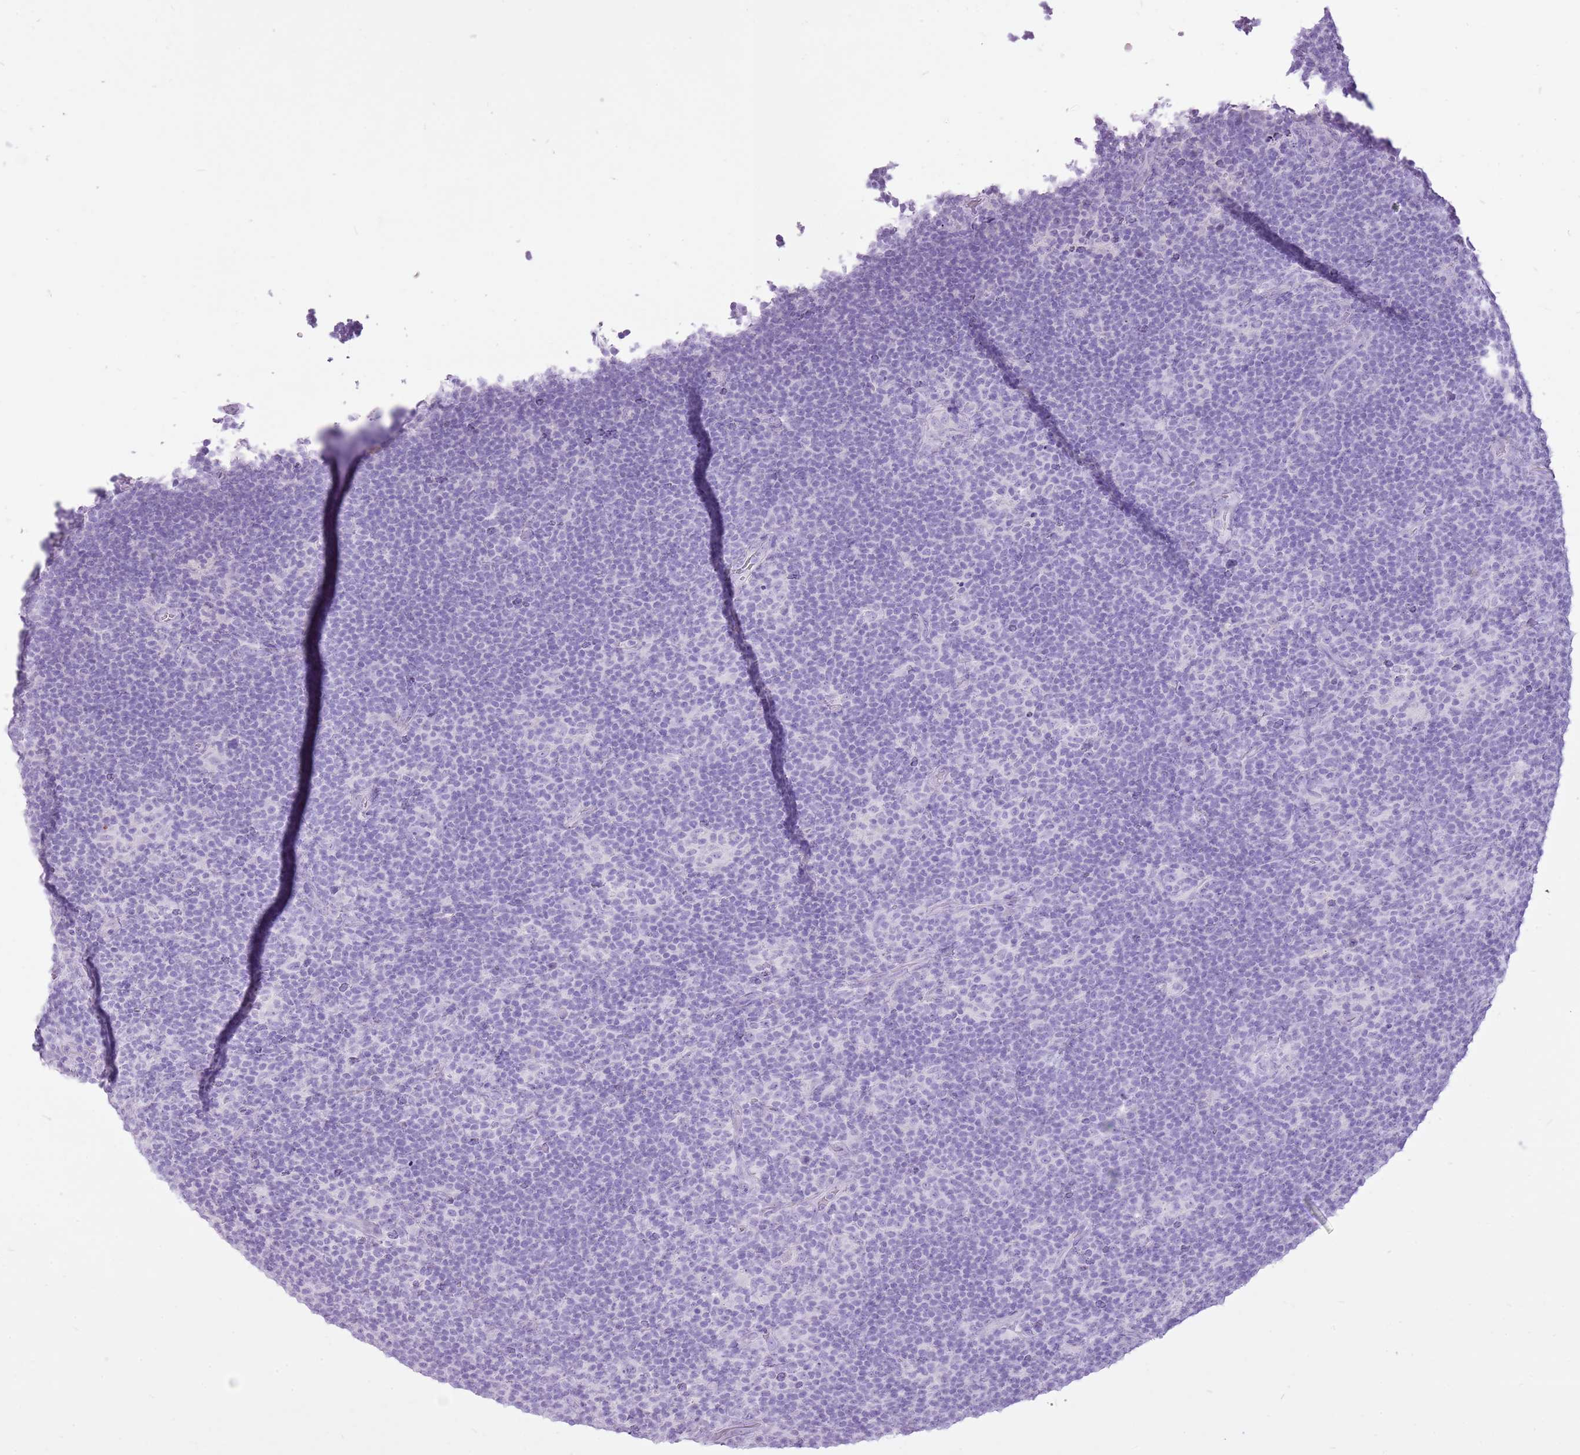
{"staining": {"intensity": "negative", "quantity": "none", "location": "none"}, "tissue": "lymphoma", "cell_type": "Tumor cells", "image_type": "cancer", "snomed": [{"axis": "morphology", "description": "Hodgkin's disease, NOS"}, {"axis": "topography", "description": "Lymph node"}], "caption": "Immunohistochemistry (IHC) of Hodgkin's disease reveals no expression in tumor cells.", "gene": "CNFN", "patient": {"sex": "female", "age": 57}}